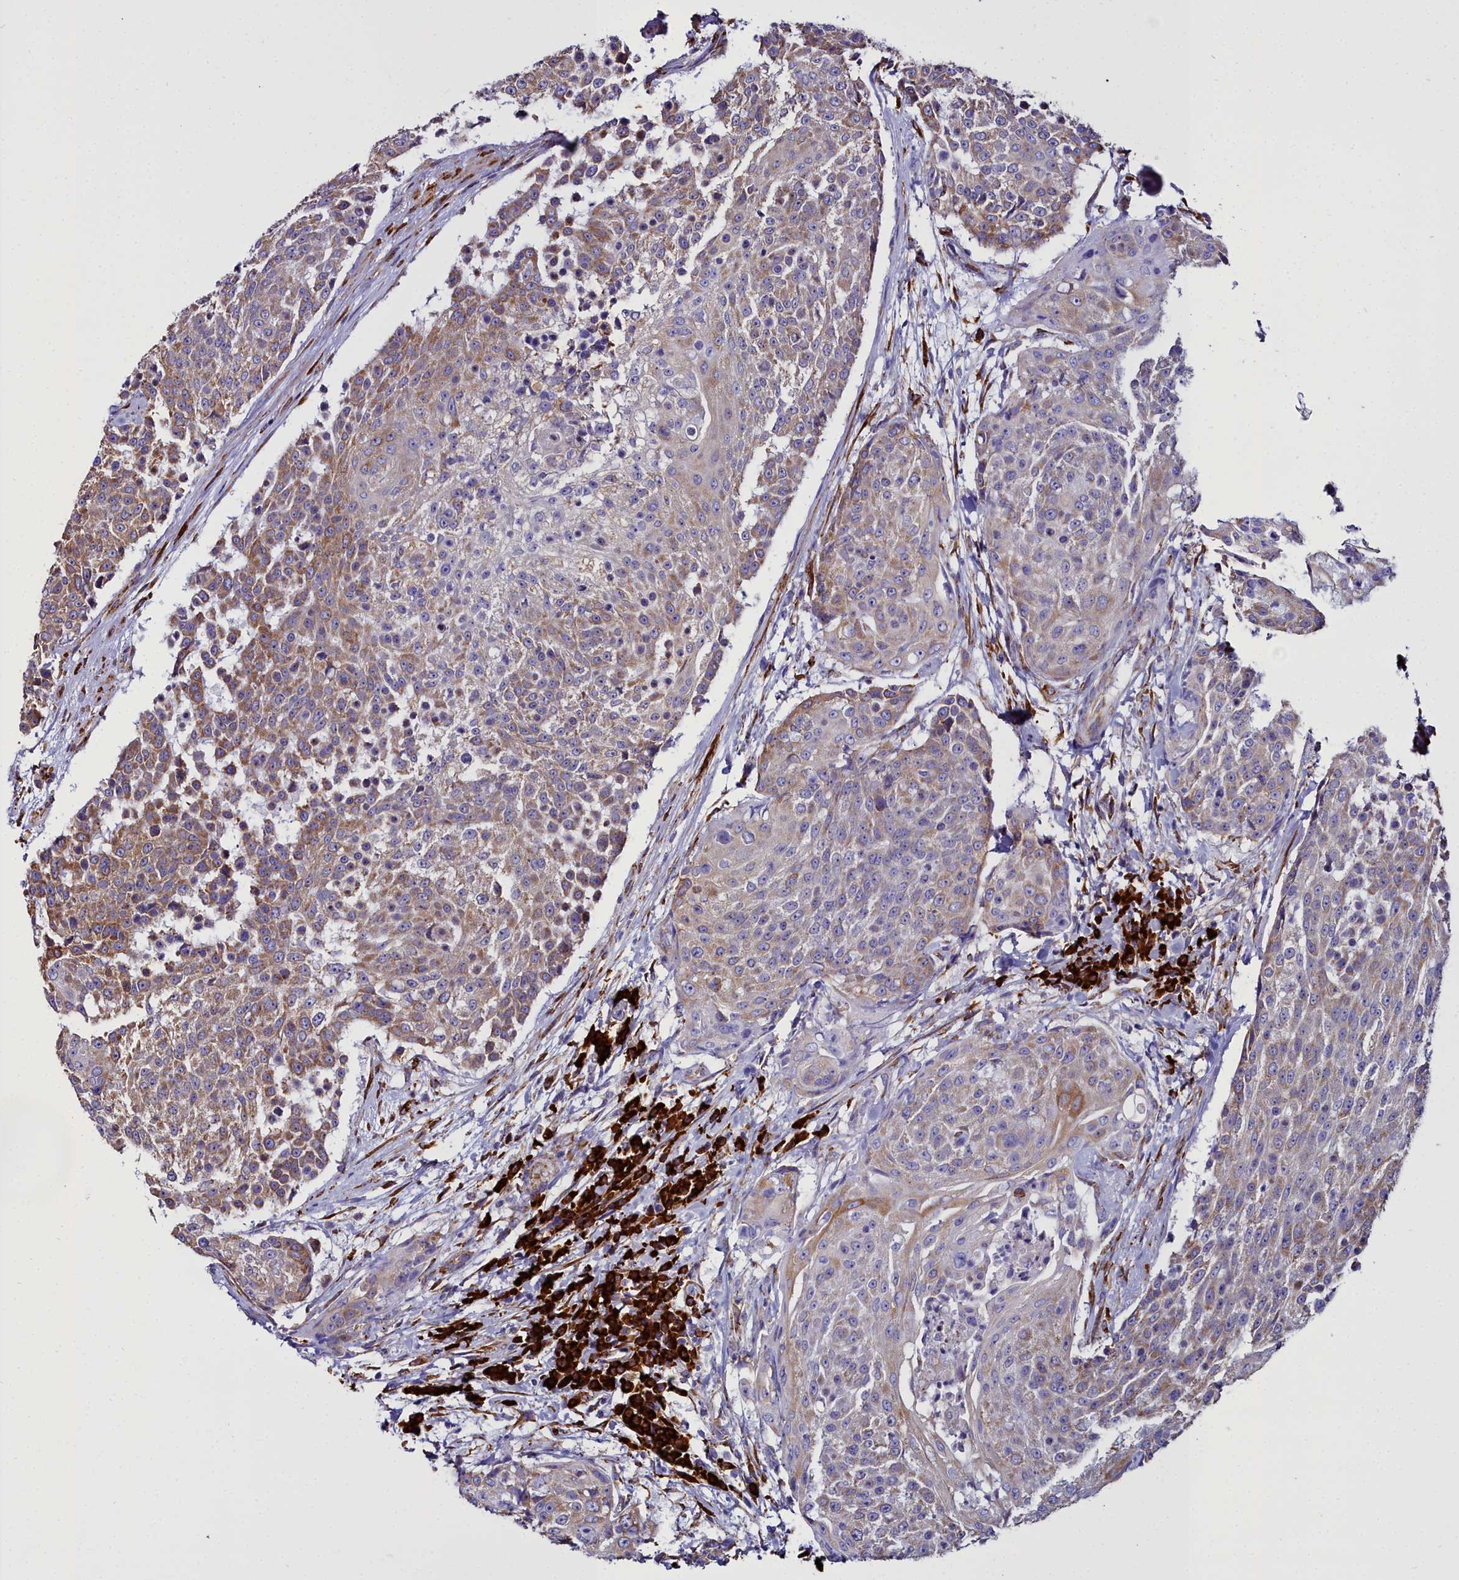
{"staining": {"intensity": "moderate", "quantity": "25%-75%", "location": "cytoplasmic/membranous"}, "tissue": "urothelial cancer", "cell_type": "Tumor cells", "image_type": "cancer", "snomed": [{"axis": "morphology", "description": "Urothelial carcinoma, High grade"}, {"axis": "topography", "description": "Urinary bladder"}], "caption": "Human urothelial cancer stained with a protein marker shows moderate staining in tumor cells.", "gene": "TXNDC5", "patient": {"sex": "female", "age": 63}}